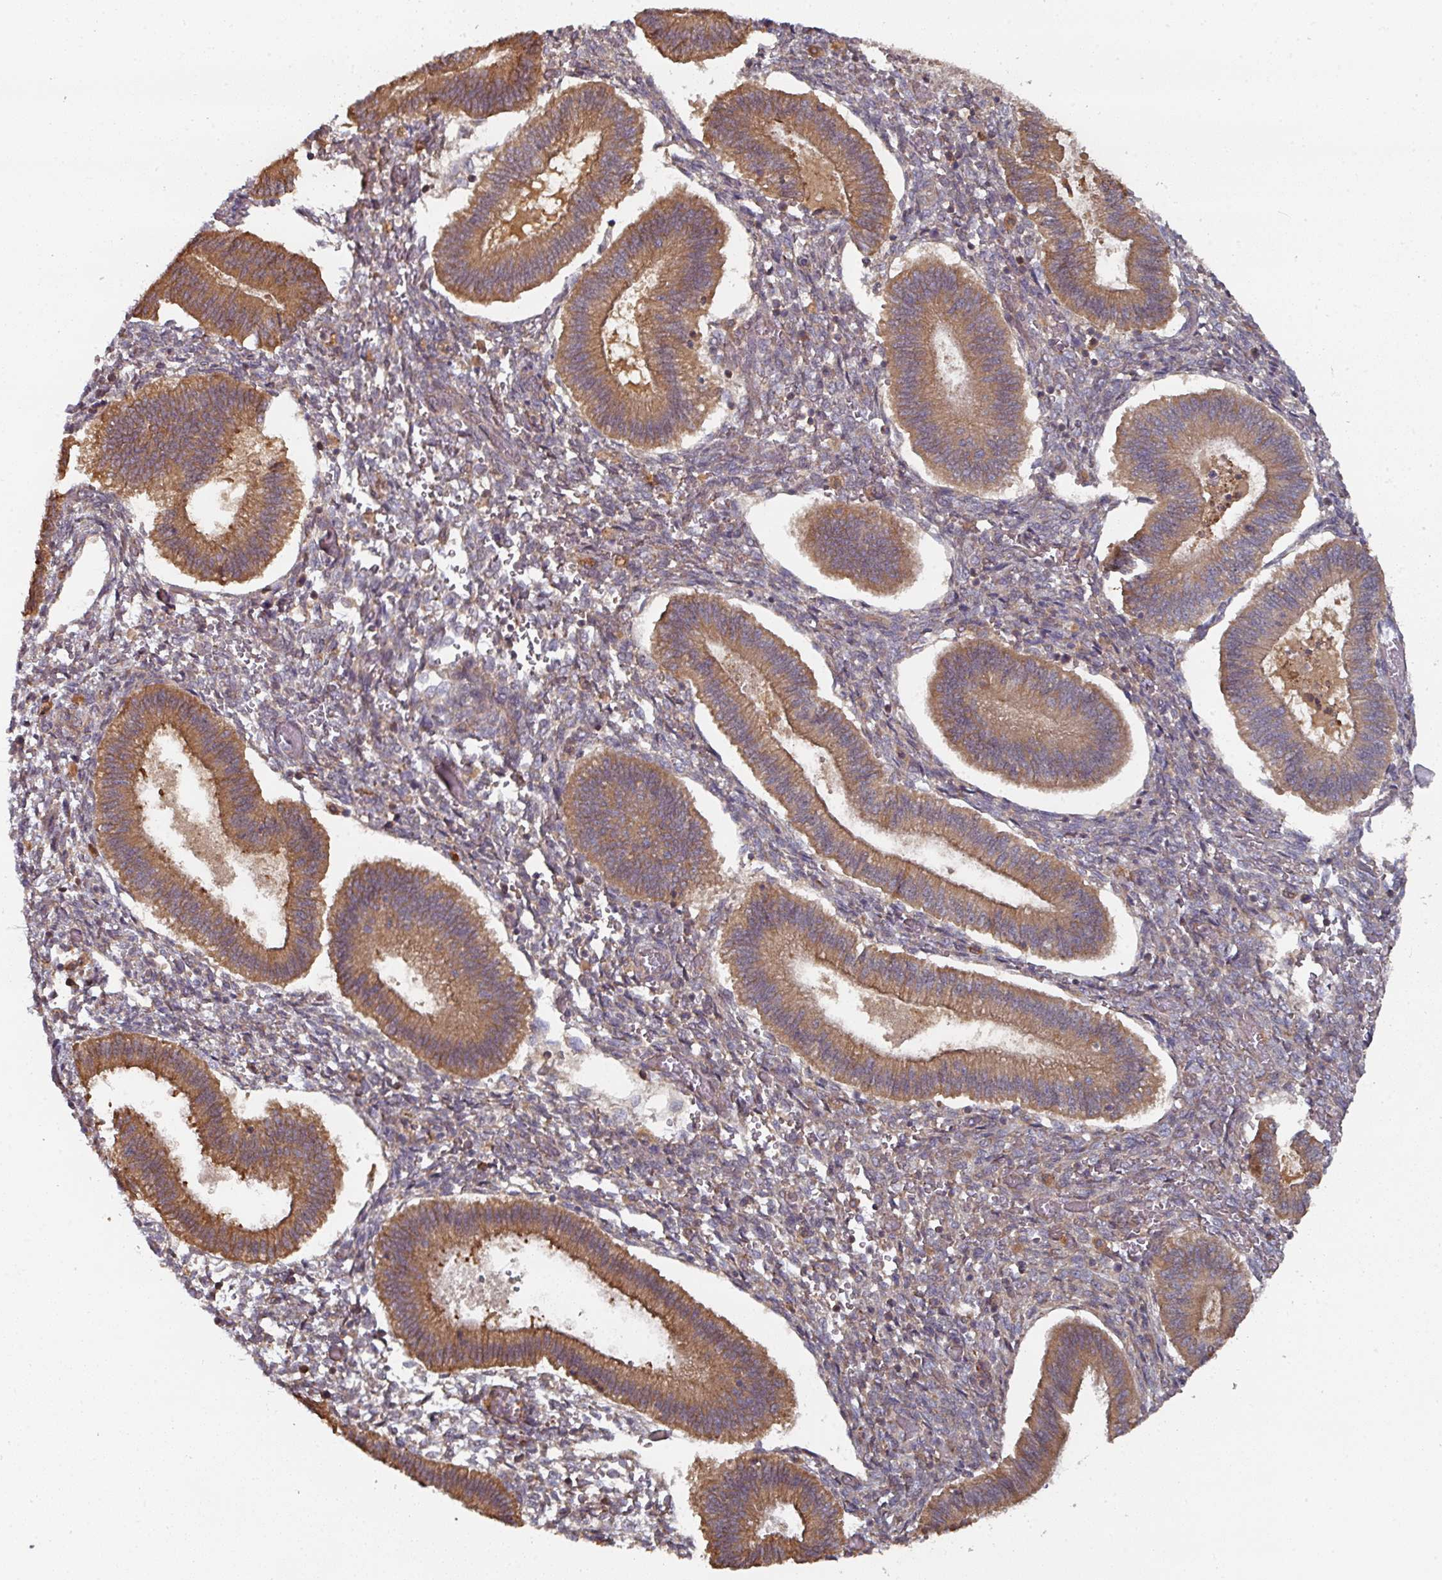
{"staining": {"intensity": "negative", "quantity": "none", "location": "none"}, "tissue": "endometrium", "cell_type": "Cells in endometrial stroma", "image_type": "normal", "snomed": [{"axis": "morphology", "description": "Normal tissue, NOS"}, {"axis": "topography", "description": "Endometrium"}], "caption": "There is no significant expression in cells in endometrial stroma of endometrium. (Immunohistochemistry, brightfield microscopy, high magnification).", "gene": "CEP95", "patient": {"sex": "female", "age": 25}}